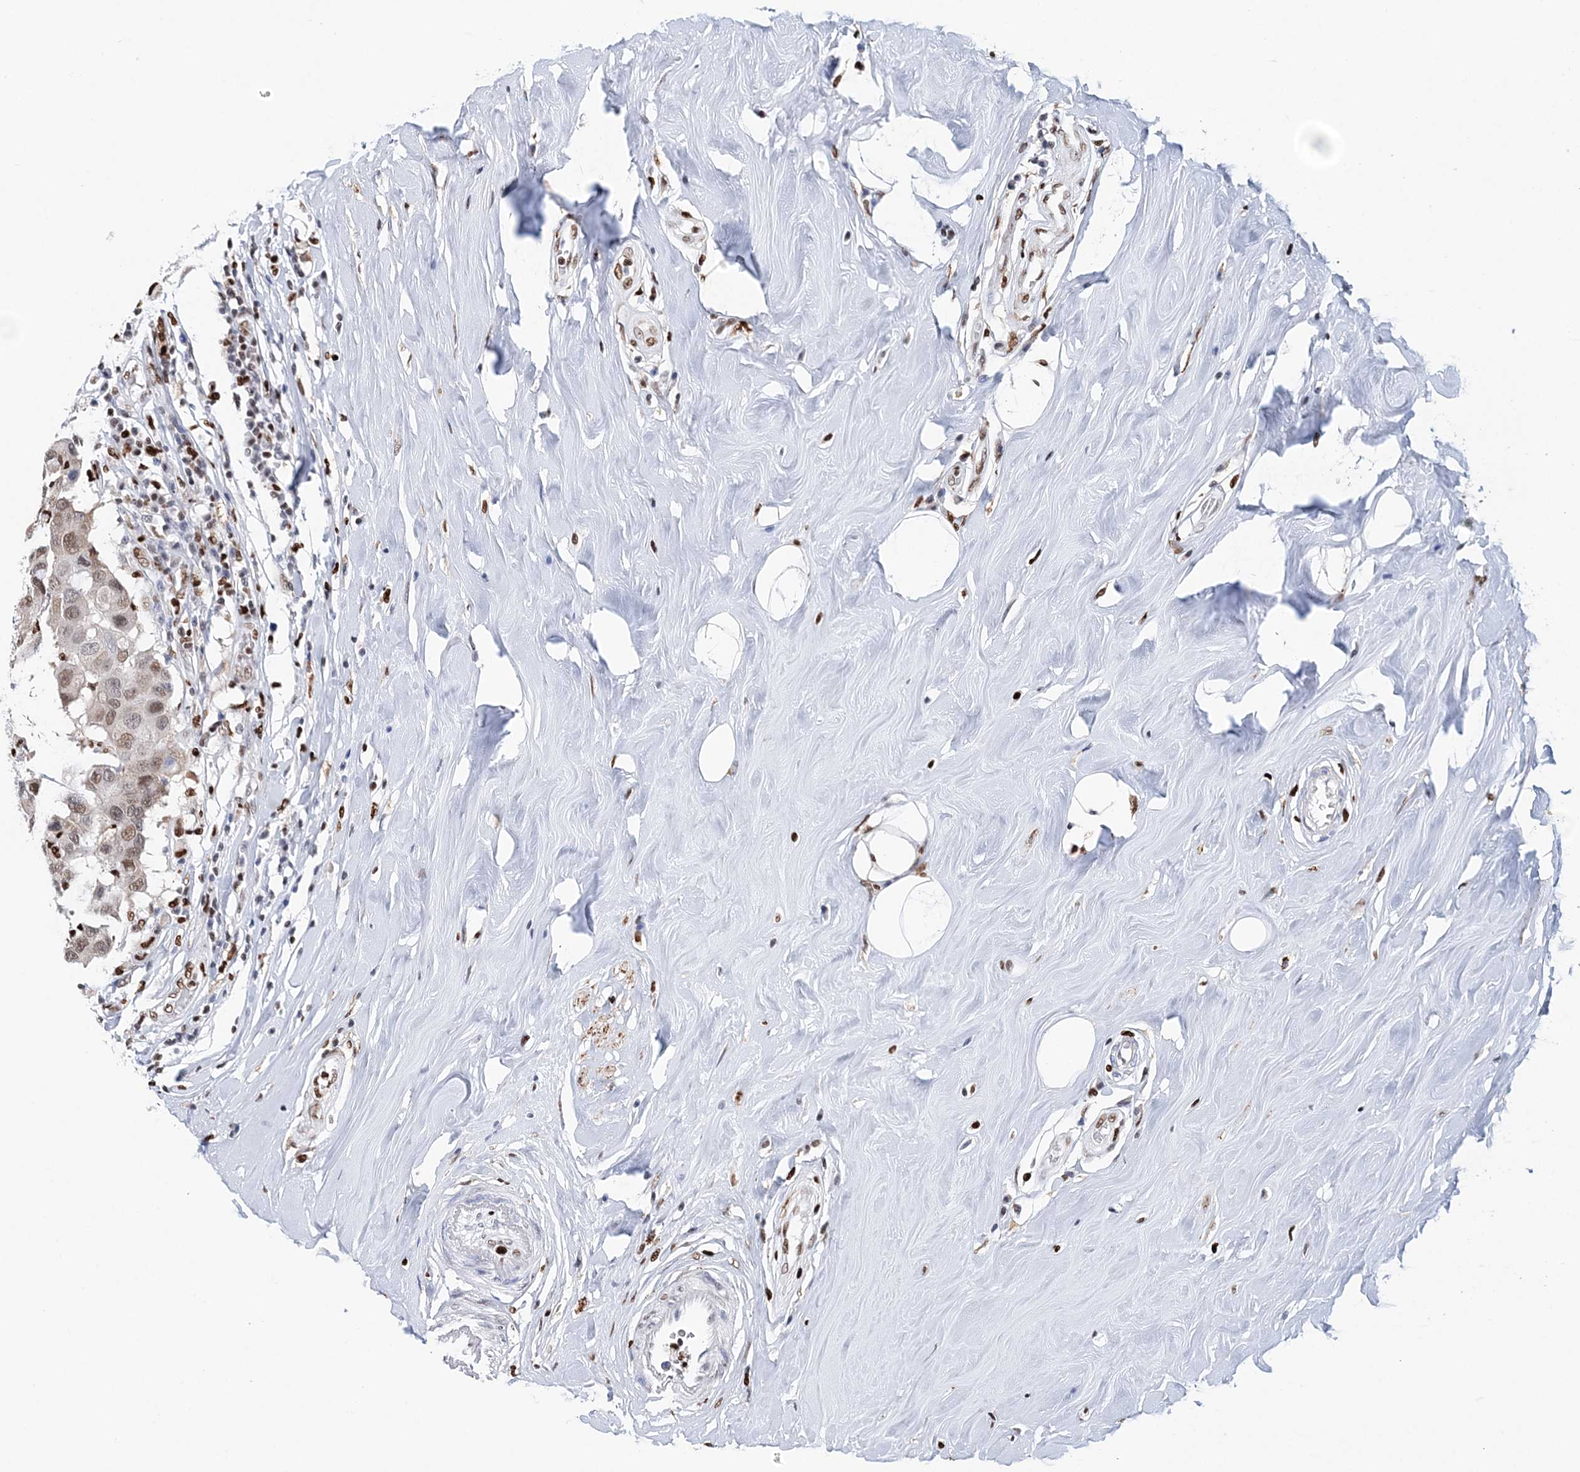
{"staining": {"intensity": "moderate", "quantity": ">75%", "location": "nuclear"}, "tissue": "breast cancer", "cell_type": "Tumor cells", "image_type": "cancer", "snomed": [{"axis": "morphology", "description": "Duct carcinoma"}, {"axis": "topography", "description": "Breast"}], "caption": "Immunohistochemical staining of breast infiltrating ductal carcinoma reveals medium levels of moderate nuclear protein expression in approximately >75% of tumor cells.", "gene": "NIT2", "patient": {"sex": "female", "age": 27}}